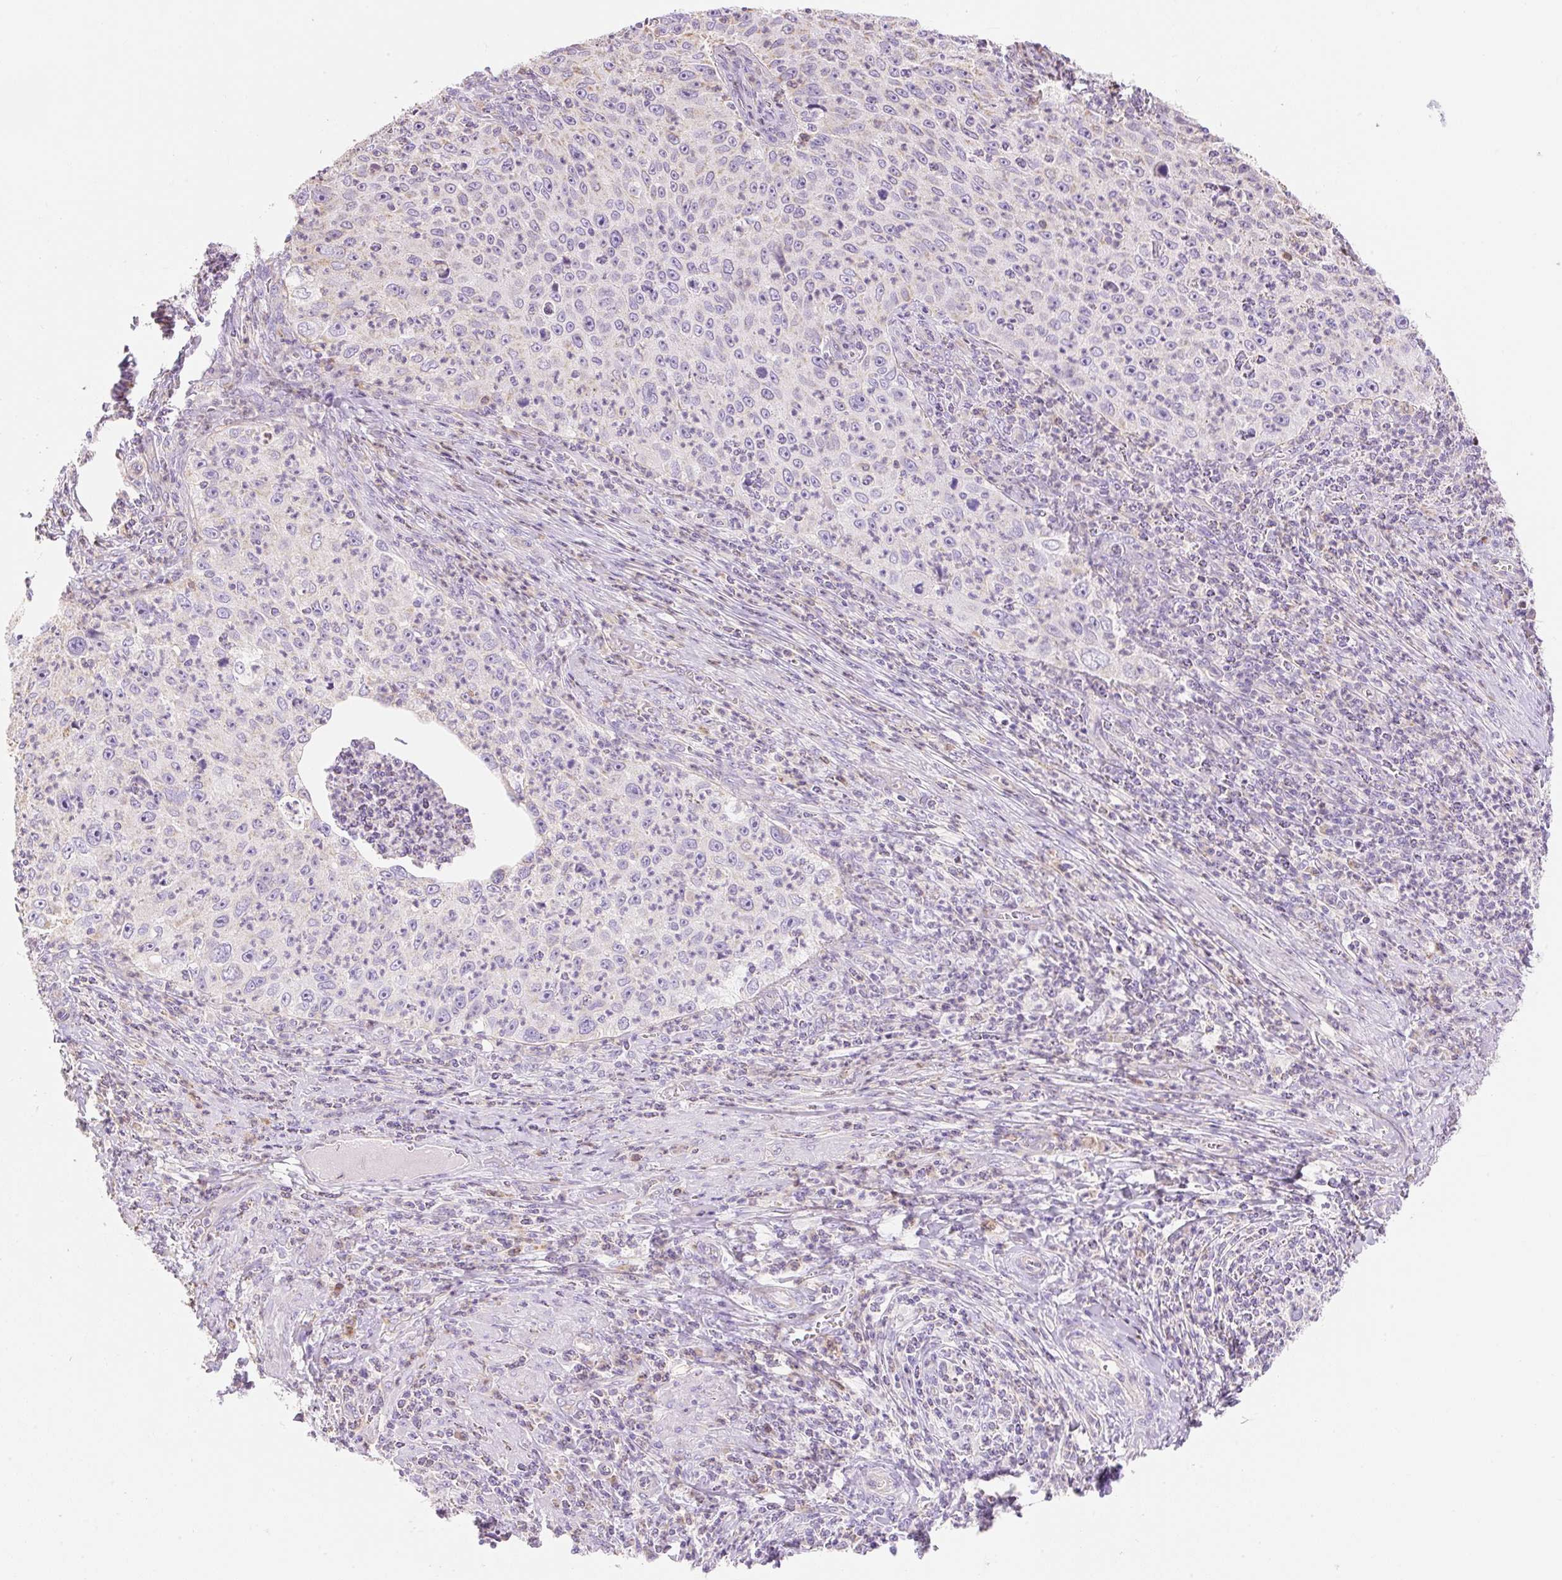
{"staining": {"intensity": "negative", "quantity": "none", "location": "none"}, "tissue": "cervical cancer", "cell_type": "Tumor cells", "image_type": "cancer", "snomed": [{"axis": "morphology", "description": "Squamous cell carcinoma, NOS"}, {"axis": "topography", "description": "Cervix"}], "caption": "Immunohistochemistry (IHC) micrograph of neoplastic tissue: human cervical cancer stained with DAB displays no significant protein expression in tumor cells. (DAB (3,3'-diaminobenzidine) immunohistochemistry, high magnification).", "gene": "DHX35", "patient": {"sex": "female", "age": 30}}